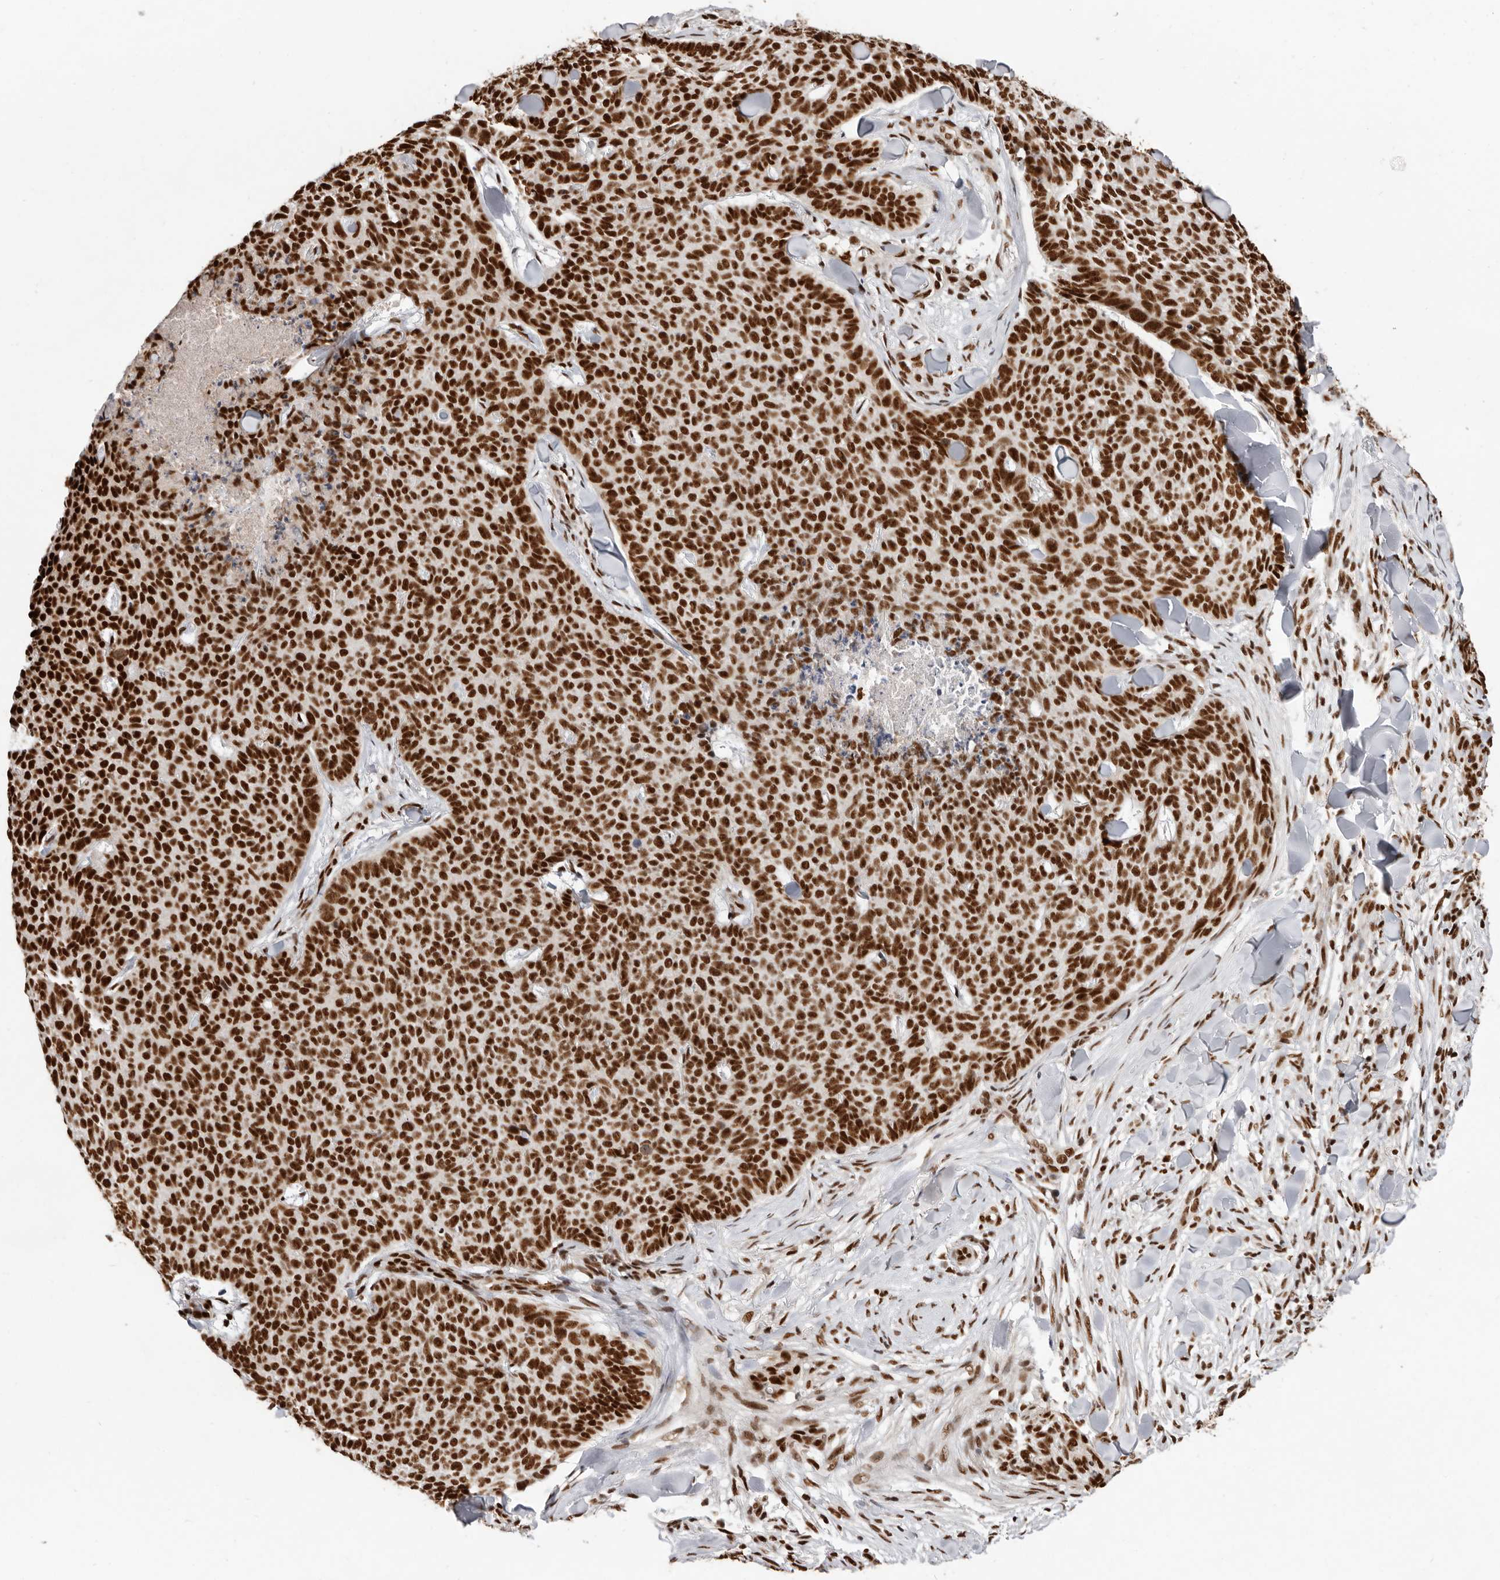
{"staining": {"intensity": "strong", "quantity": ">75%", "location": "nuclear"}, "tissue": "skin cancer", "cell_type": "Tumor cells", "image_type": "cancer", "snomed": [{"axis": "morphology", "description": "Normal tissue, NOS"}, {"axis": "morphology", "description": "Basal cell carcinoma"}, {"axis": "topography", "description": "Skin"}], "caption": "Immunohistochemical staining of human skin cancer (basal cell carcinoma) reveals high levels of strong nuclear positivity in about >75% of tumor cells.", "gene": "CHTOP", "patient": {"sex": "male", "age": 50}}